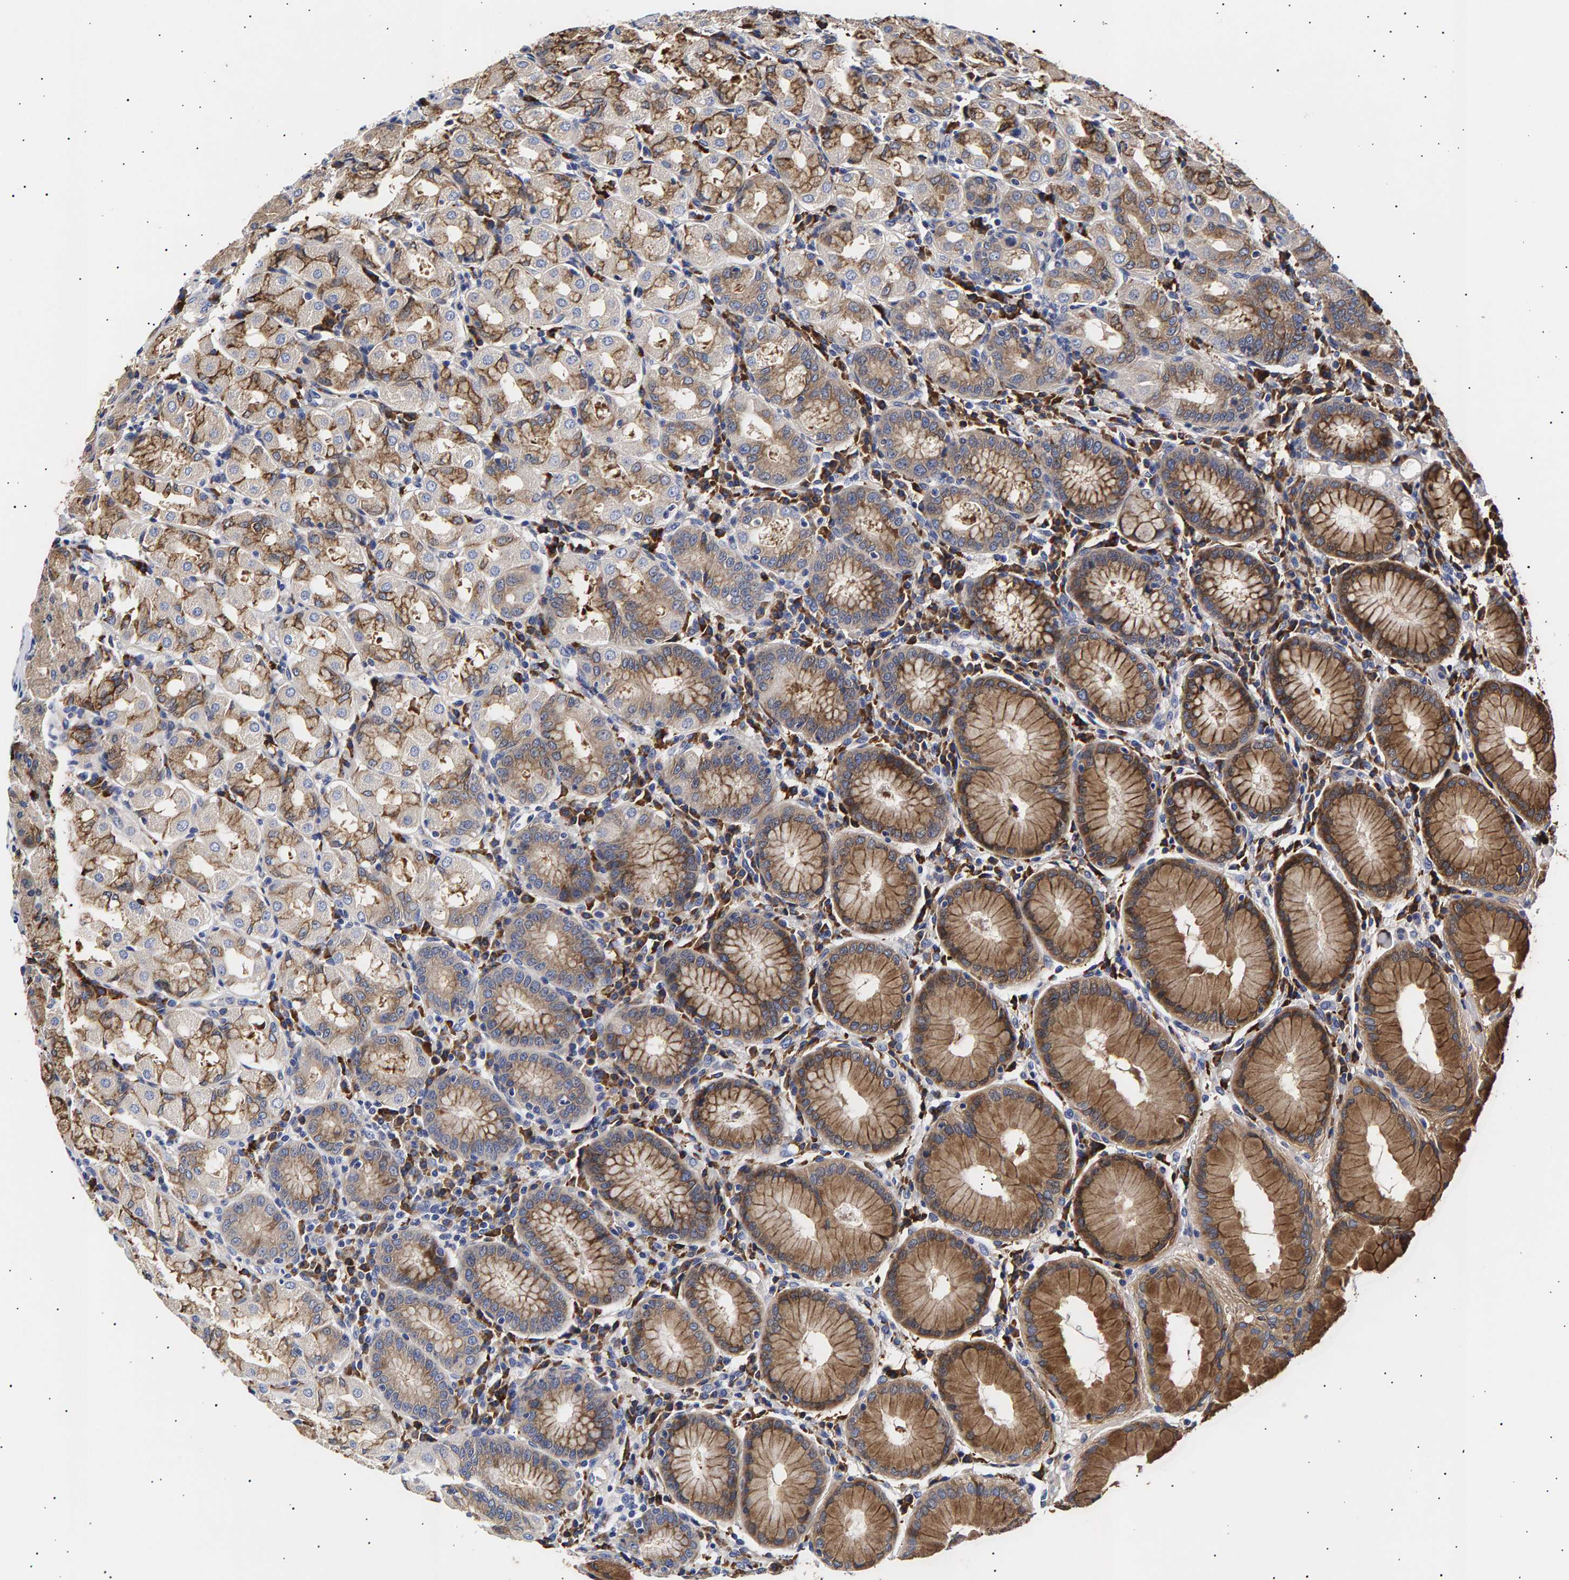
{"staining": {"intensity": "moderate", "quantity": ">75%", "location": "cytoplasmic/membranous"}, "tissue": "stomach", "cell_type": "Glandular cells", "image_type": "normal", "snomed": [{"axis": "morphology", "description": "Normal tissue, NOS"}, {"axis": "topography", "description": "Stomach"}, {"axis": "topography", "description": "Stomach, lower"}], "caption": "A histopathology image of human stomach stained for a protein demonstrates moderate cytoplasmic/membranous brown staining in glandular cells. The staining is performed using DAB brown chromogen to label protein expression. The nuclei are counter-stained blue using hematoxylin.", "gene": "ANKRD40", "patient": {"sex": "female", "age": 56}}